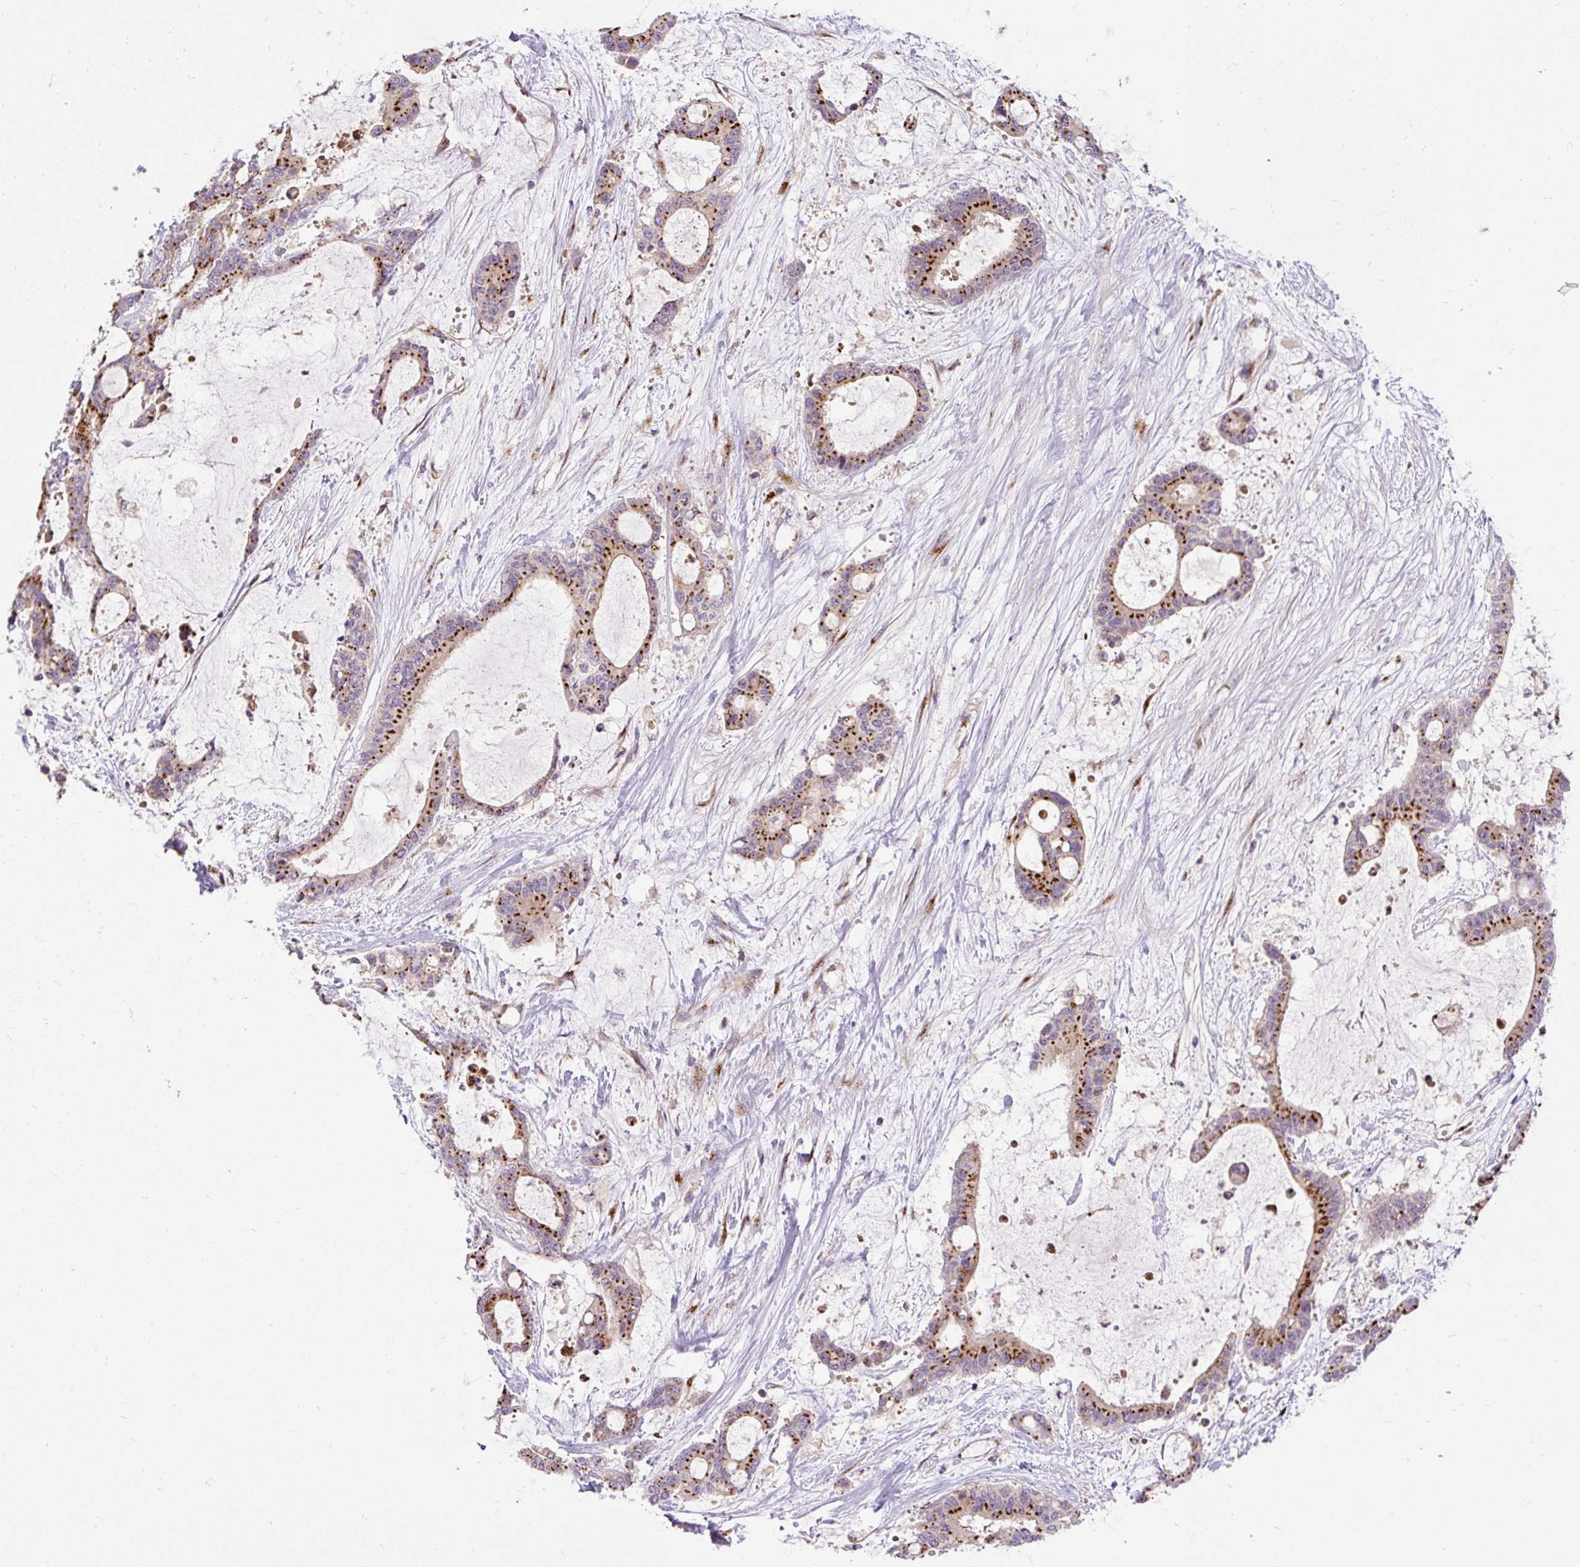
{"staining": {"intensity": "strong", "quantity": ">75%", "location": "cytoplasmic/membranous"}, "tissue": "liver cancer", "cell_type": "Tumor cells", "image_type": "cancer", "snomed": [{"axis": "morphology", "description": "Normal tissue, NOS"}, {"axis": "morphology", "description": "Cholangiocarcinoma"}, {"axis": "topography", "description": "Liver"}, {"axis": "topography", "description": "Peripheral nerve tissue"}], "caption": "IHC histopathology image of neoplastic tissue: human liver cancer stained using immunohistochemistry (IHC) reveals high levels of strong protein expression localized specifically in the cytoplasmic/membranous of tumor cells, appearing as a cytoplasmic/membranous brown color.", "gene": "MSMP", "patient": {"sex": "female", "age": 73}}